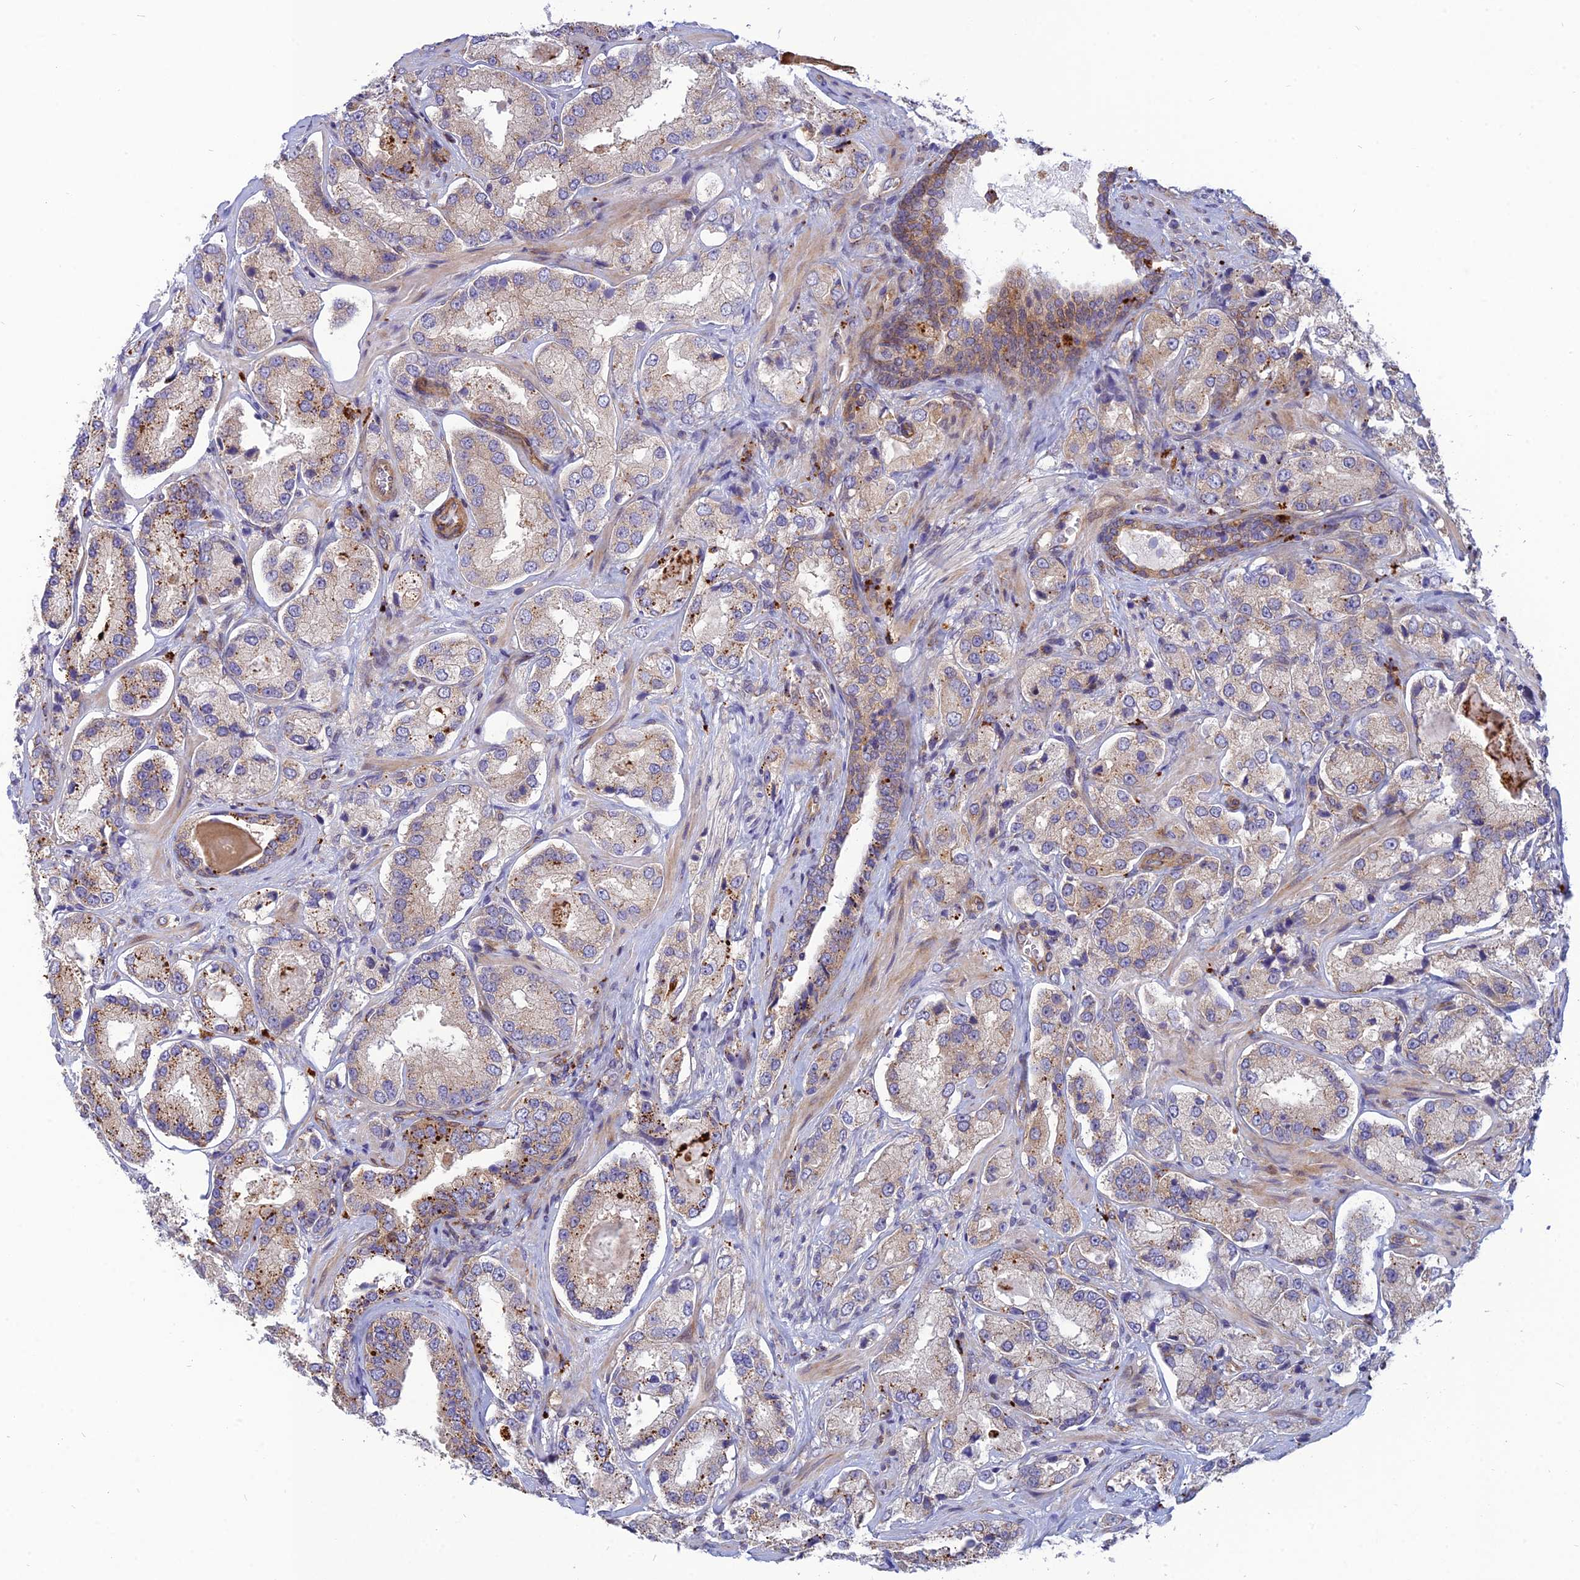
{"staining": {"intensity": "moderate", "quantity": "<25%", "location": "cytoplasmic/membranous"}, "tissue": "prostate cancer", "cell_type": "Tumor cells", "image_type": "cancer", "snomed": [{"axis": "morphology", "description": "Adenocarcinoma, High grade"}, {"axis": "topography", "description": "Prostate"}], "caption": "A low amount of moderate cytoplasmic/membranous staining is appreciated in approximately <25% of tumor cells in prostate cancer tissue.", "gene": "PHKA2", "patient": {"sex": "male", "age": 64}}